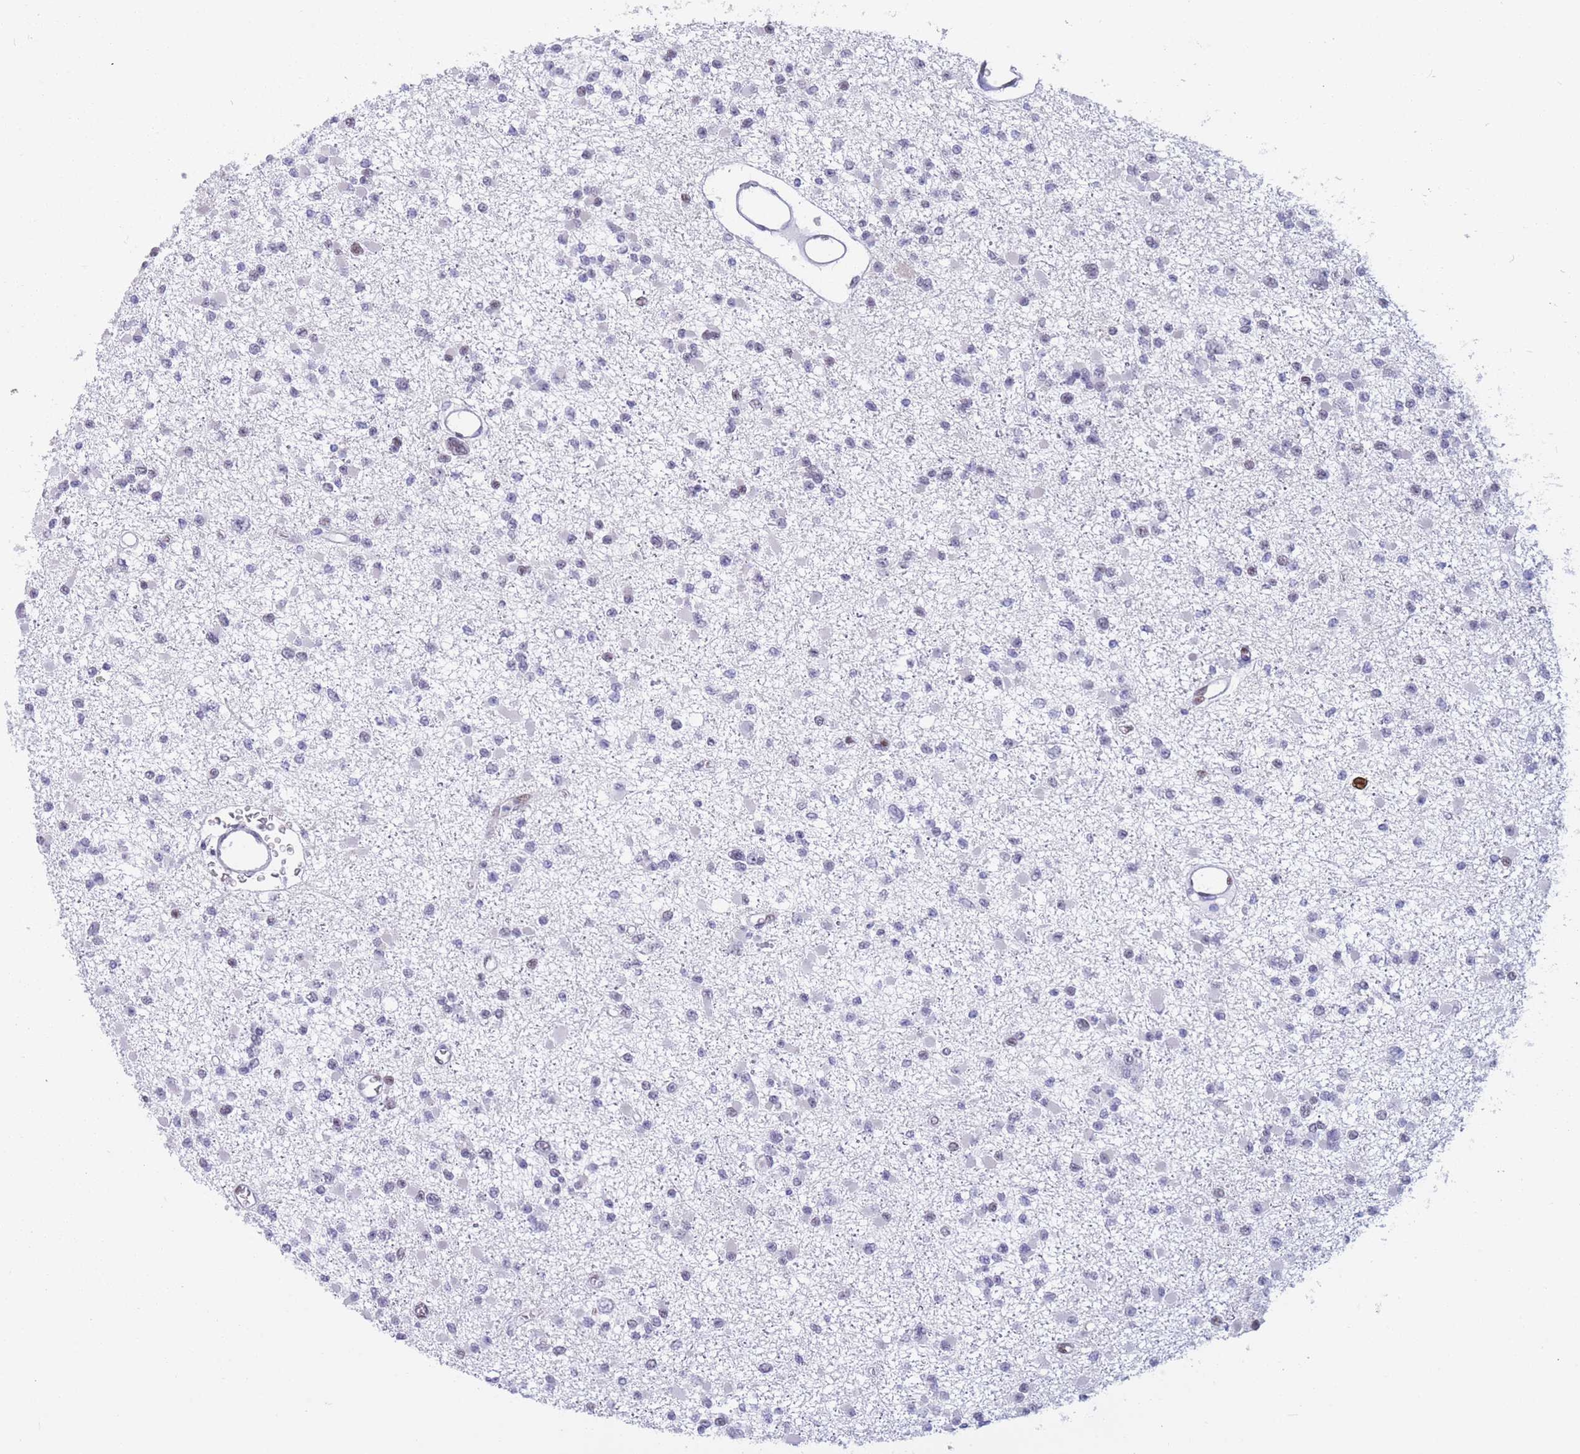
{"staining": {"intensity": "negative", "quantity": "none", "location": "none"}, "tissue": "glioma", "cell_type": "Tumor cells", "image_type": "cancer", "snomed": [{"axis": "morphology", "description": "Glioma, malignant, Low grade"}, {"axis": "topography", "description": "Brain"}], "caption": "Tumor cells are negative for protein expression in human glioma. (DAB (3,3'-diaminobenzidine) immunohistochemistry, high magnification).", "gene": "NASP", "patient": {"sex": "female", "age": 22}}